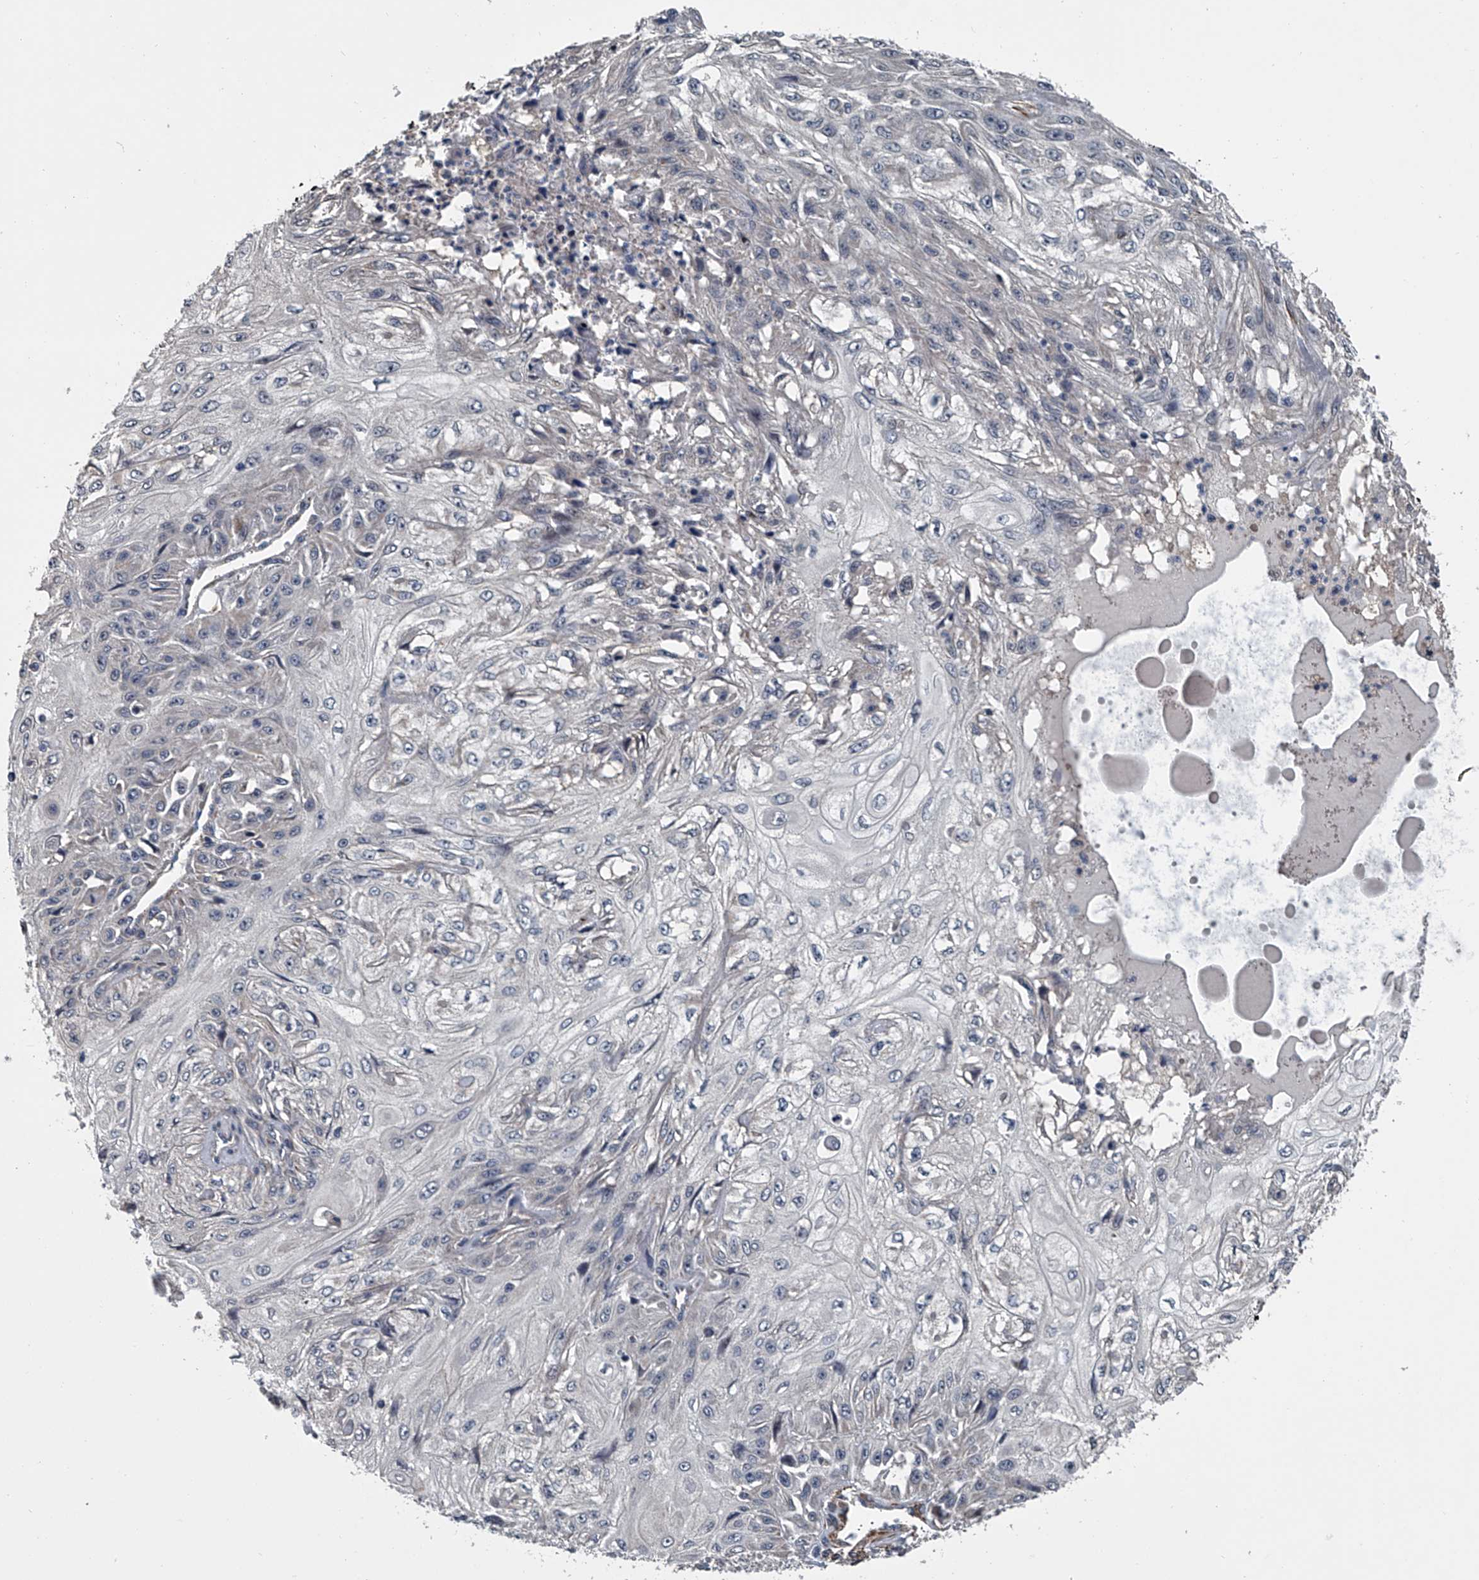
{"staining": {"intensity": "negative", "quantity": "none", "location": "none"}, "tissue": "skin cancer", "cell_type": "Tumor cells", "image_type": "cancer", "snomed": [{"axis": "morphology", "description": "Squamous cell carcinoma, NOS"}, {"axis": "morphology", "description": "Squamous cell carcinoma, metastatic, NOS"}, {"axis": "topography", "description": "Skin"}, {"axis": "topography", "description": "Lymph node"}], "caption": "Tumor cells show no significant staining in squamous cell carcinoma (skin).", "gene": "LDLRAD2", "patient": {"sex": "male", "age": 75}}